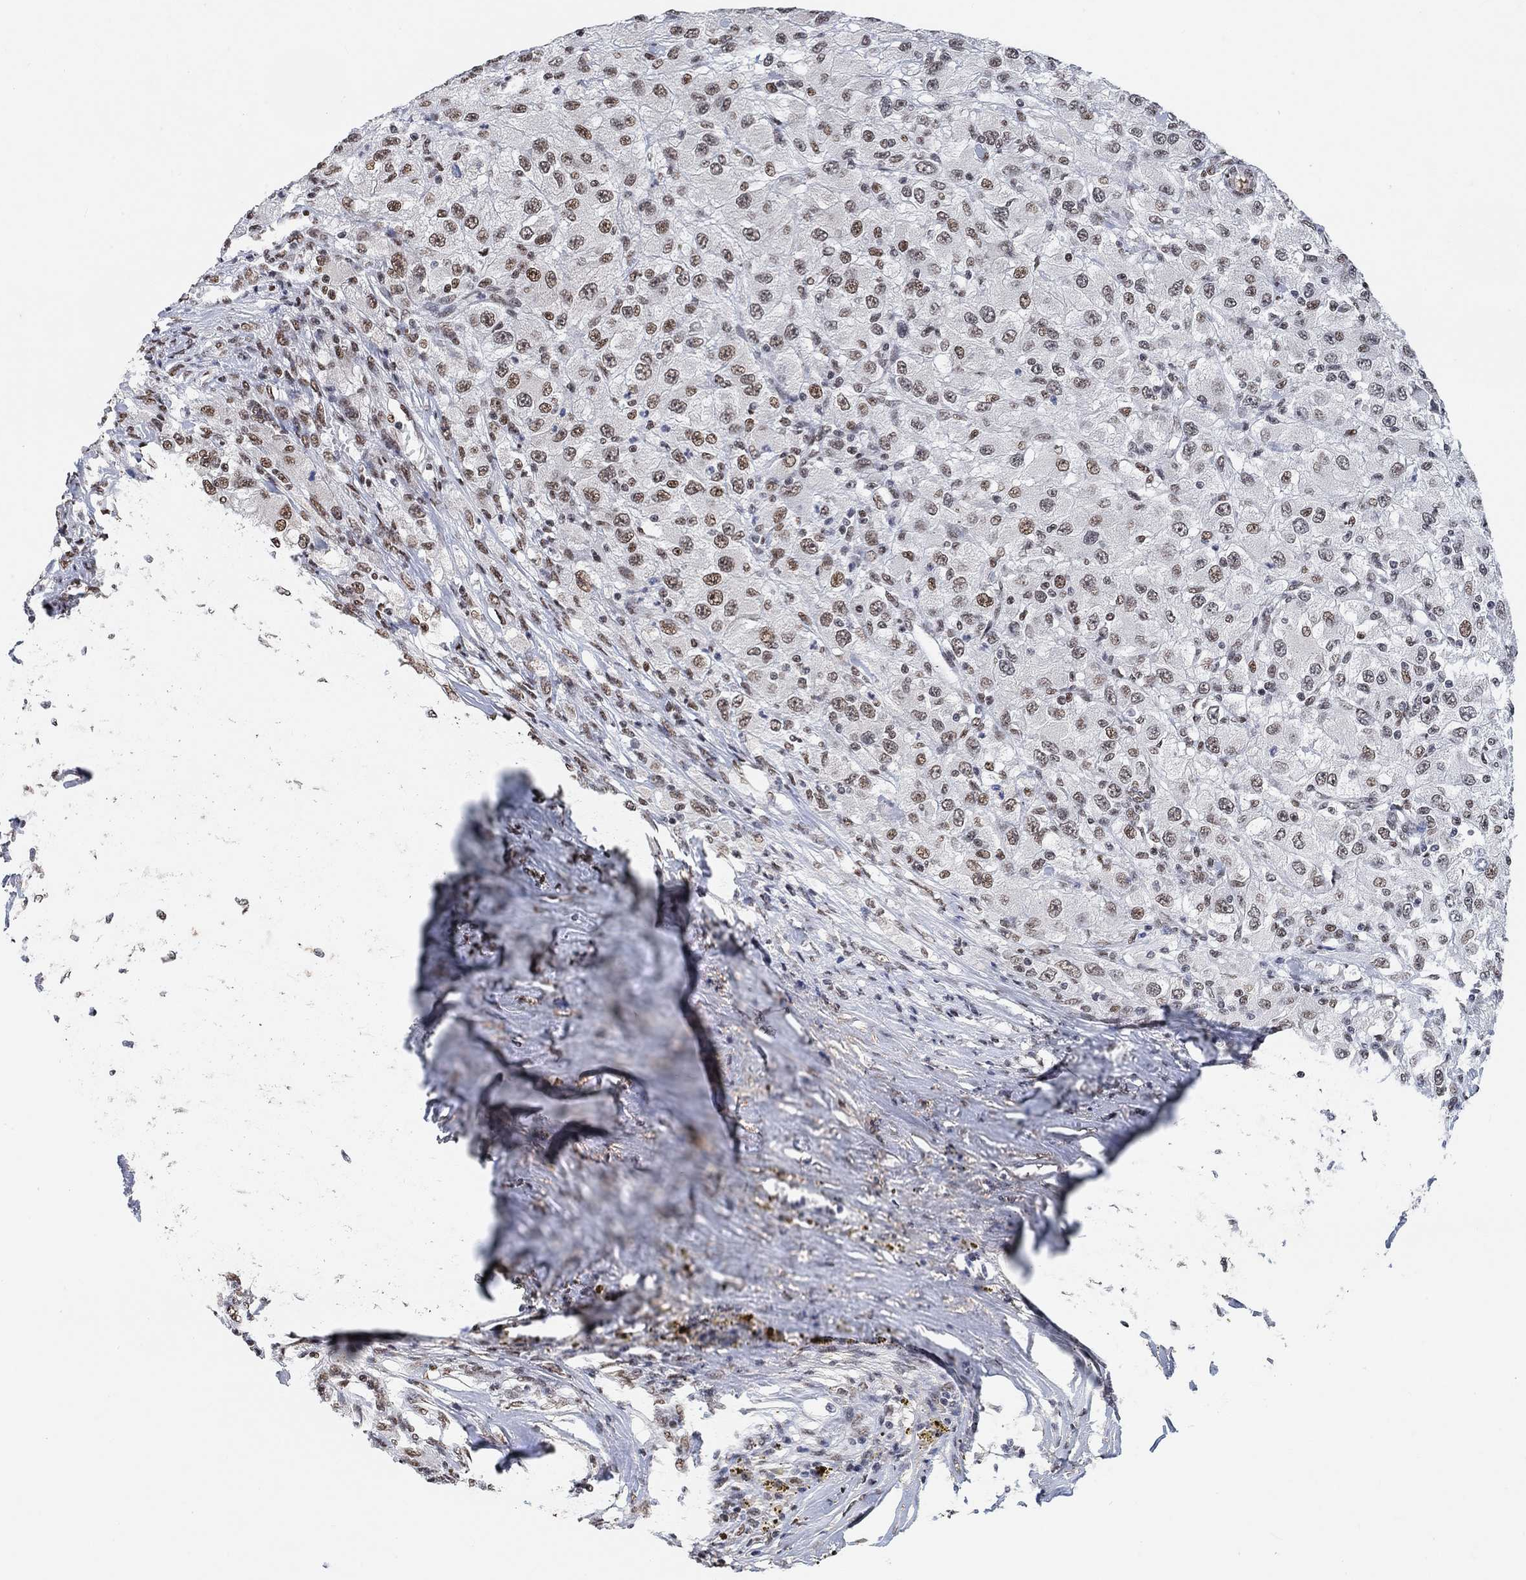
{"staining": {"intensity": "moderate", "quantity": "25%-75%", "location": "nuclear"}, "tissue": "renal cancer", "cell_type": "Tumor cells", "image_type": "cancer", "snomed": [{"axis": "morphology", "description": "Adenocarcinoma, NOS"}, {"axis": "topography", "description": "Kidney"}], "caption": "Renal cancer (adenocarcinoma) tissue shows moderate nuclear expression in about 25%-75% of tumor cells, visualized by immunohistochemistry.", "gene": "USP39", "patient": {"sex": "female", "age": 67}}